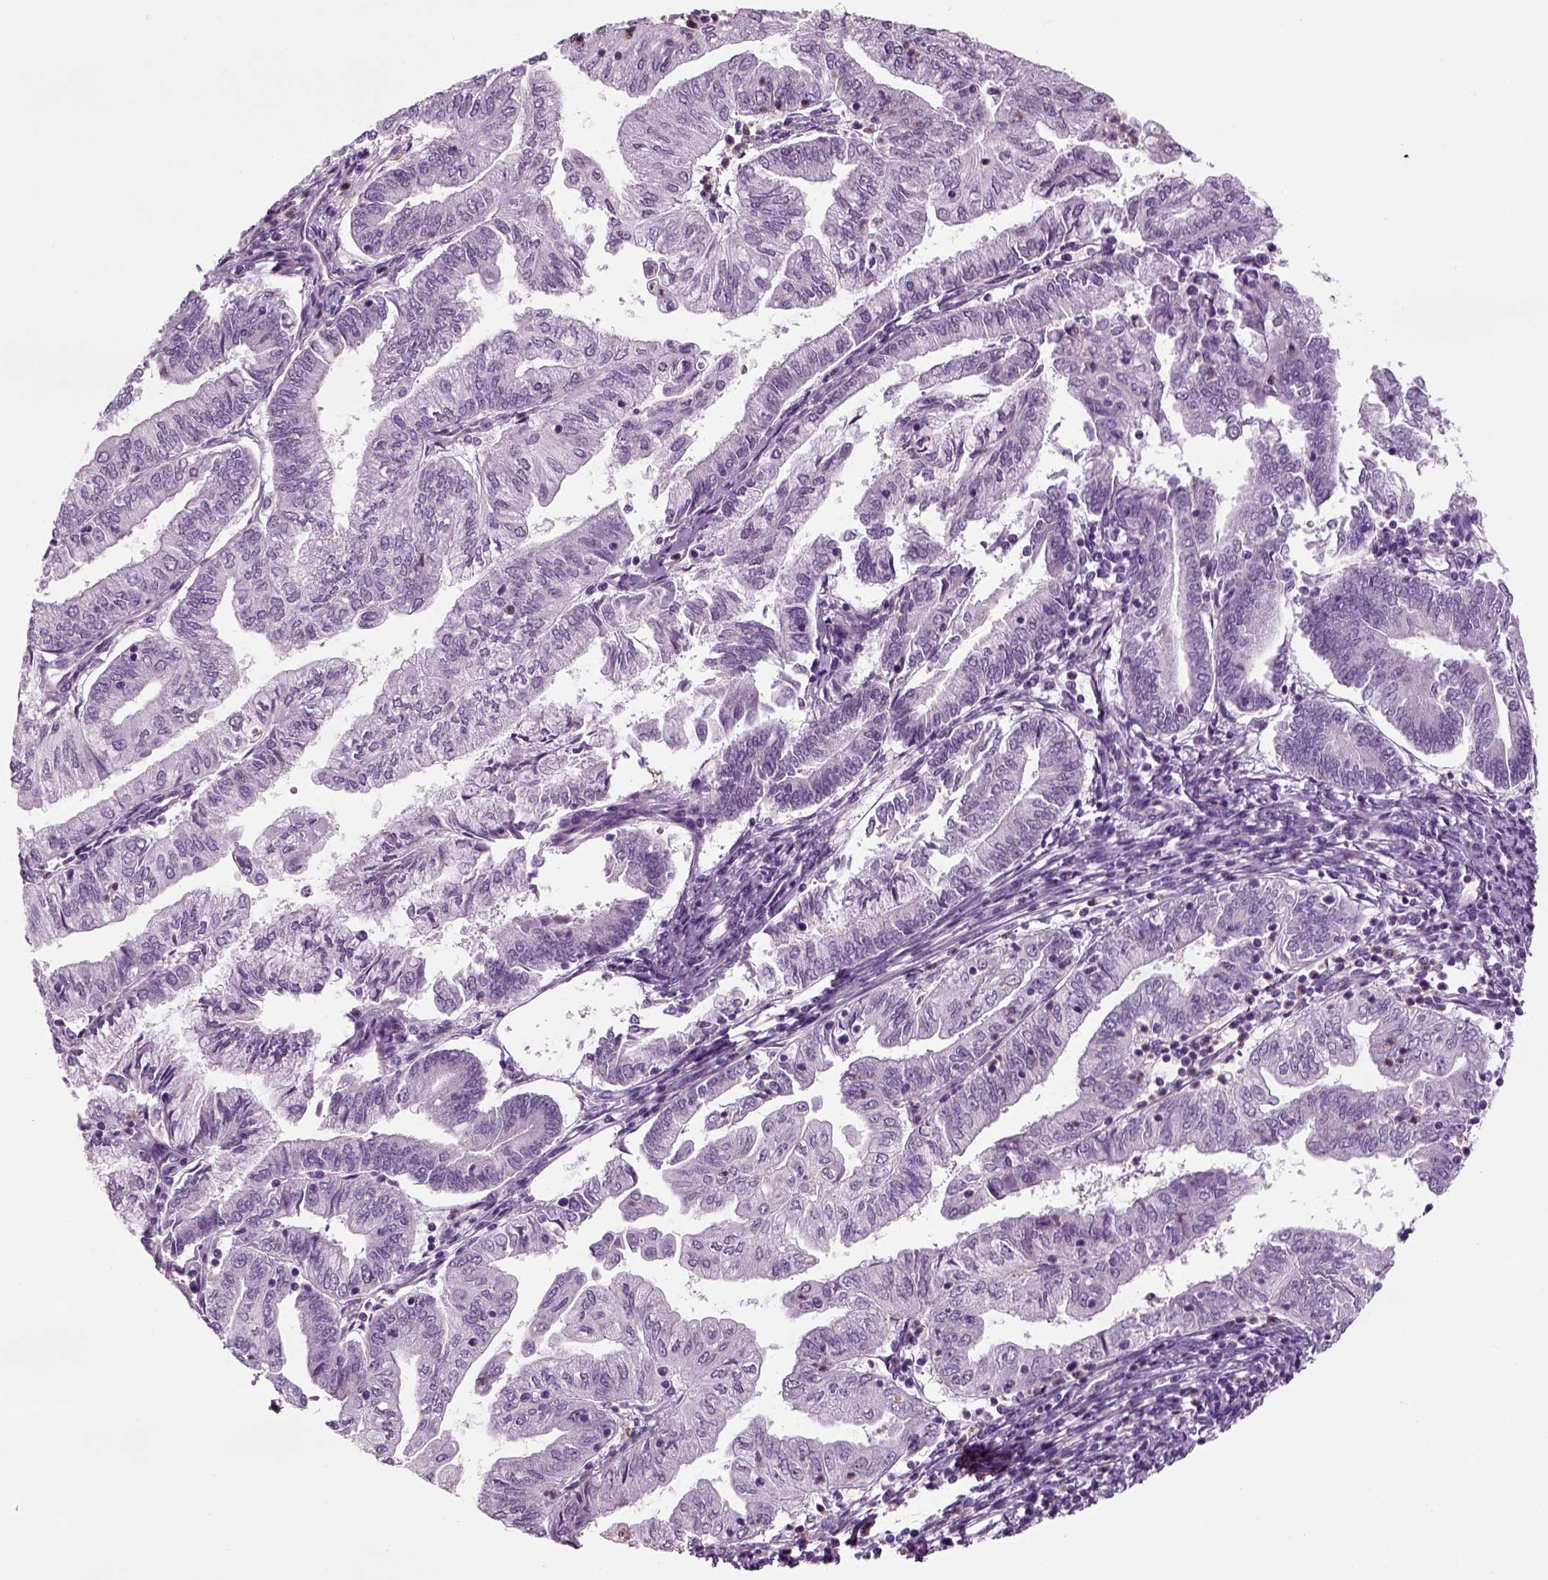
{"staining": {"intensity": "negative", "quantity": "none", "location": "none"}, "tissue": "endometrial cancer", "cell_type": "Tumor cells", "image_type": "cancer", "snomed": [{"axis": "morphology", "description": "Adenocarcinoma, NOS"}, {"axis": "topography", "description": "Endometrium"}], "caption": "DAB (3,3'-diaminobenzidine) immunohistochemical staining of endometrial cancer demonstrates no significant positivity in tumor cells.", "gene": "CRABP1", "patient": {"sex": "female", "age": 55}}